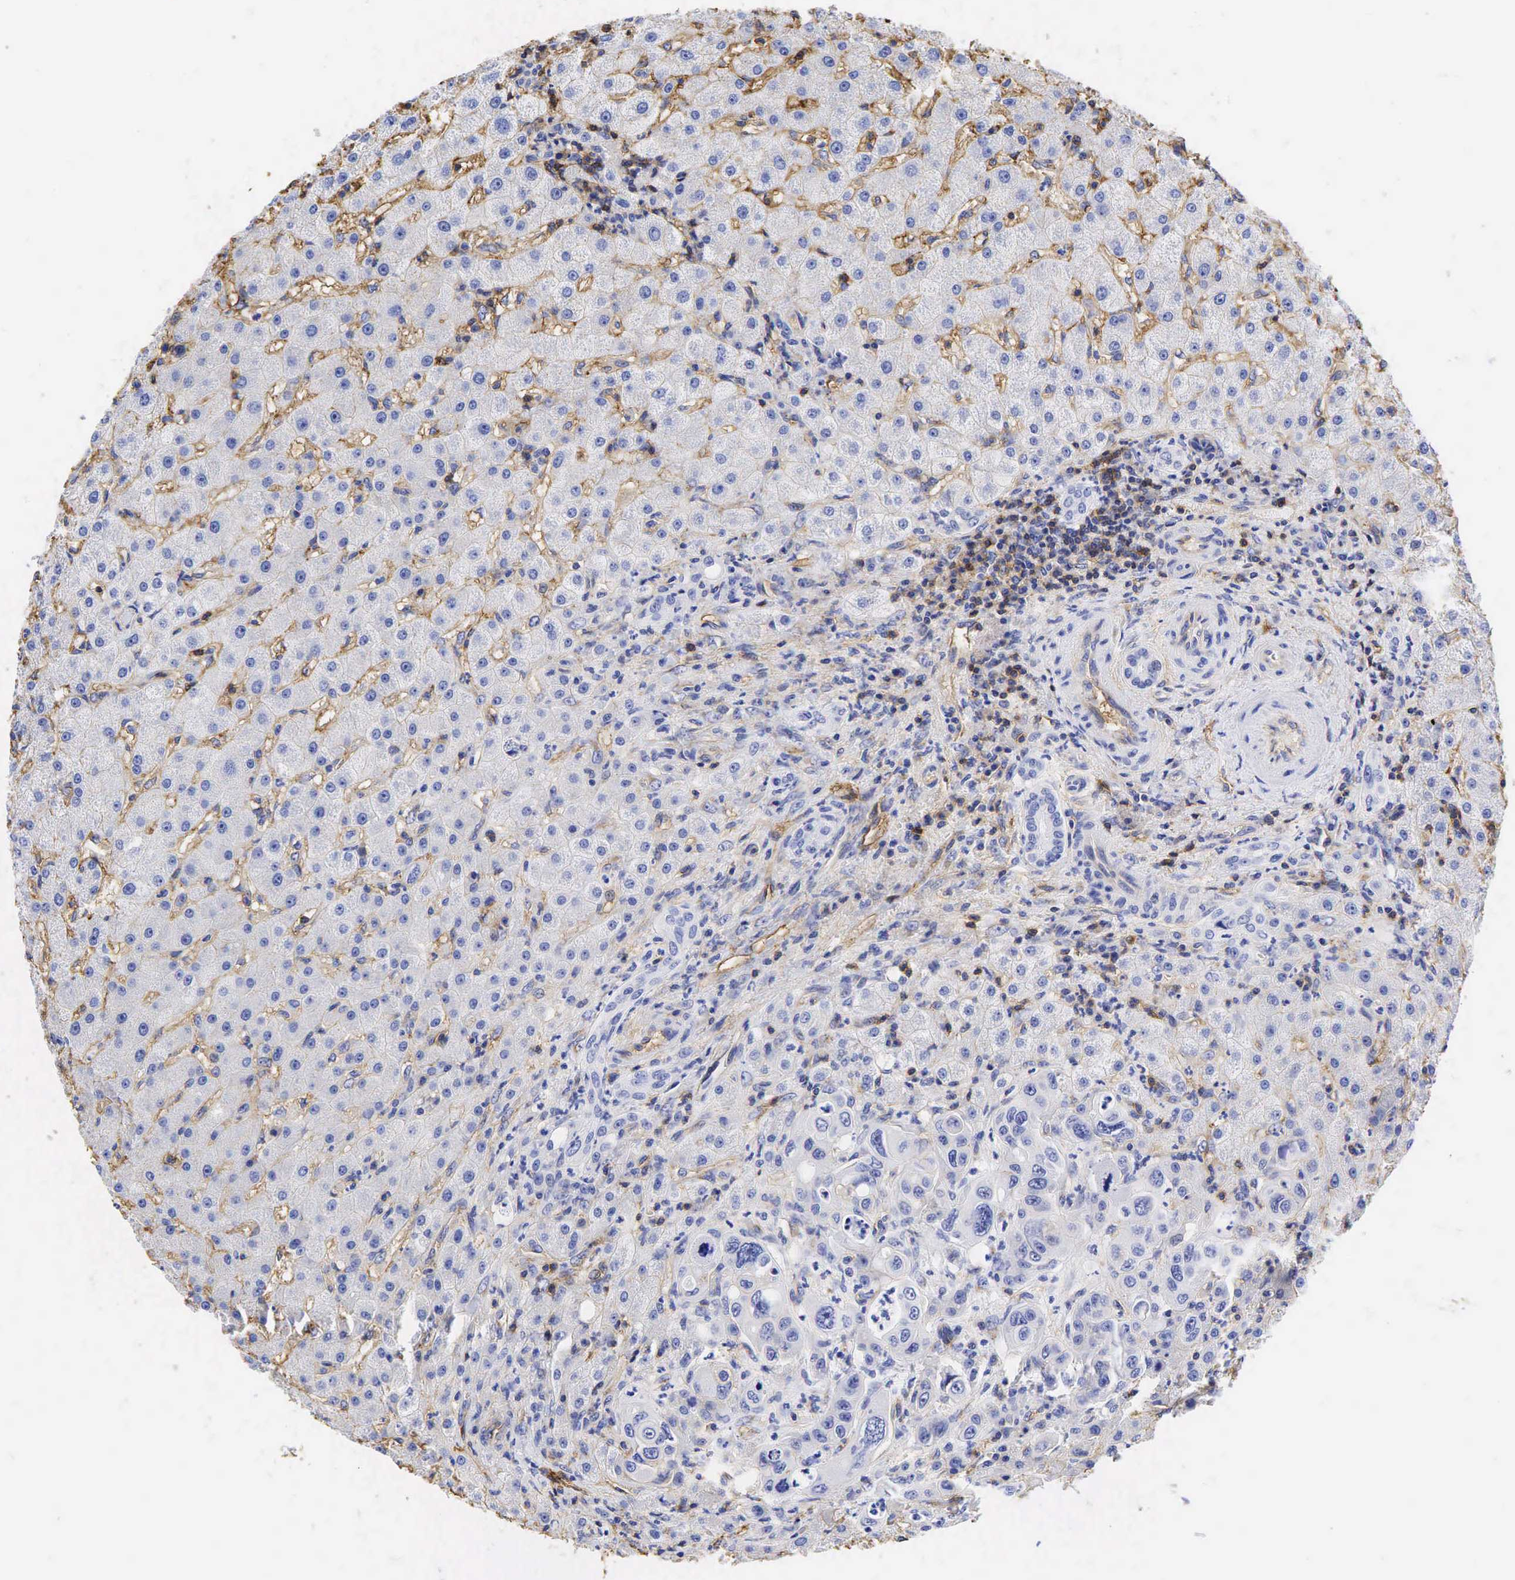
{"staining": {"intensity": "negative", "quantity": "none", "location": "none"}, "tissue": "liver", "cell_type": "Cholangiocytes", "image_type": "normal", "snomed": [{"axis": "morphology", "description": "Normal tissue, NOS"}, {"axis": "topography", "description": "Liver"}], "caption": "This is a micrograph of immunohistochemistry (IHC) staining of unremarkable liver, which shows no staining in cholangiocytes.", "gene": "CD99", "patient": {"sex": "female", "age": 79}}